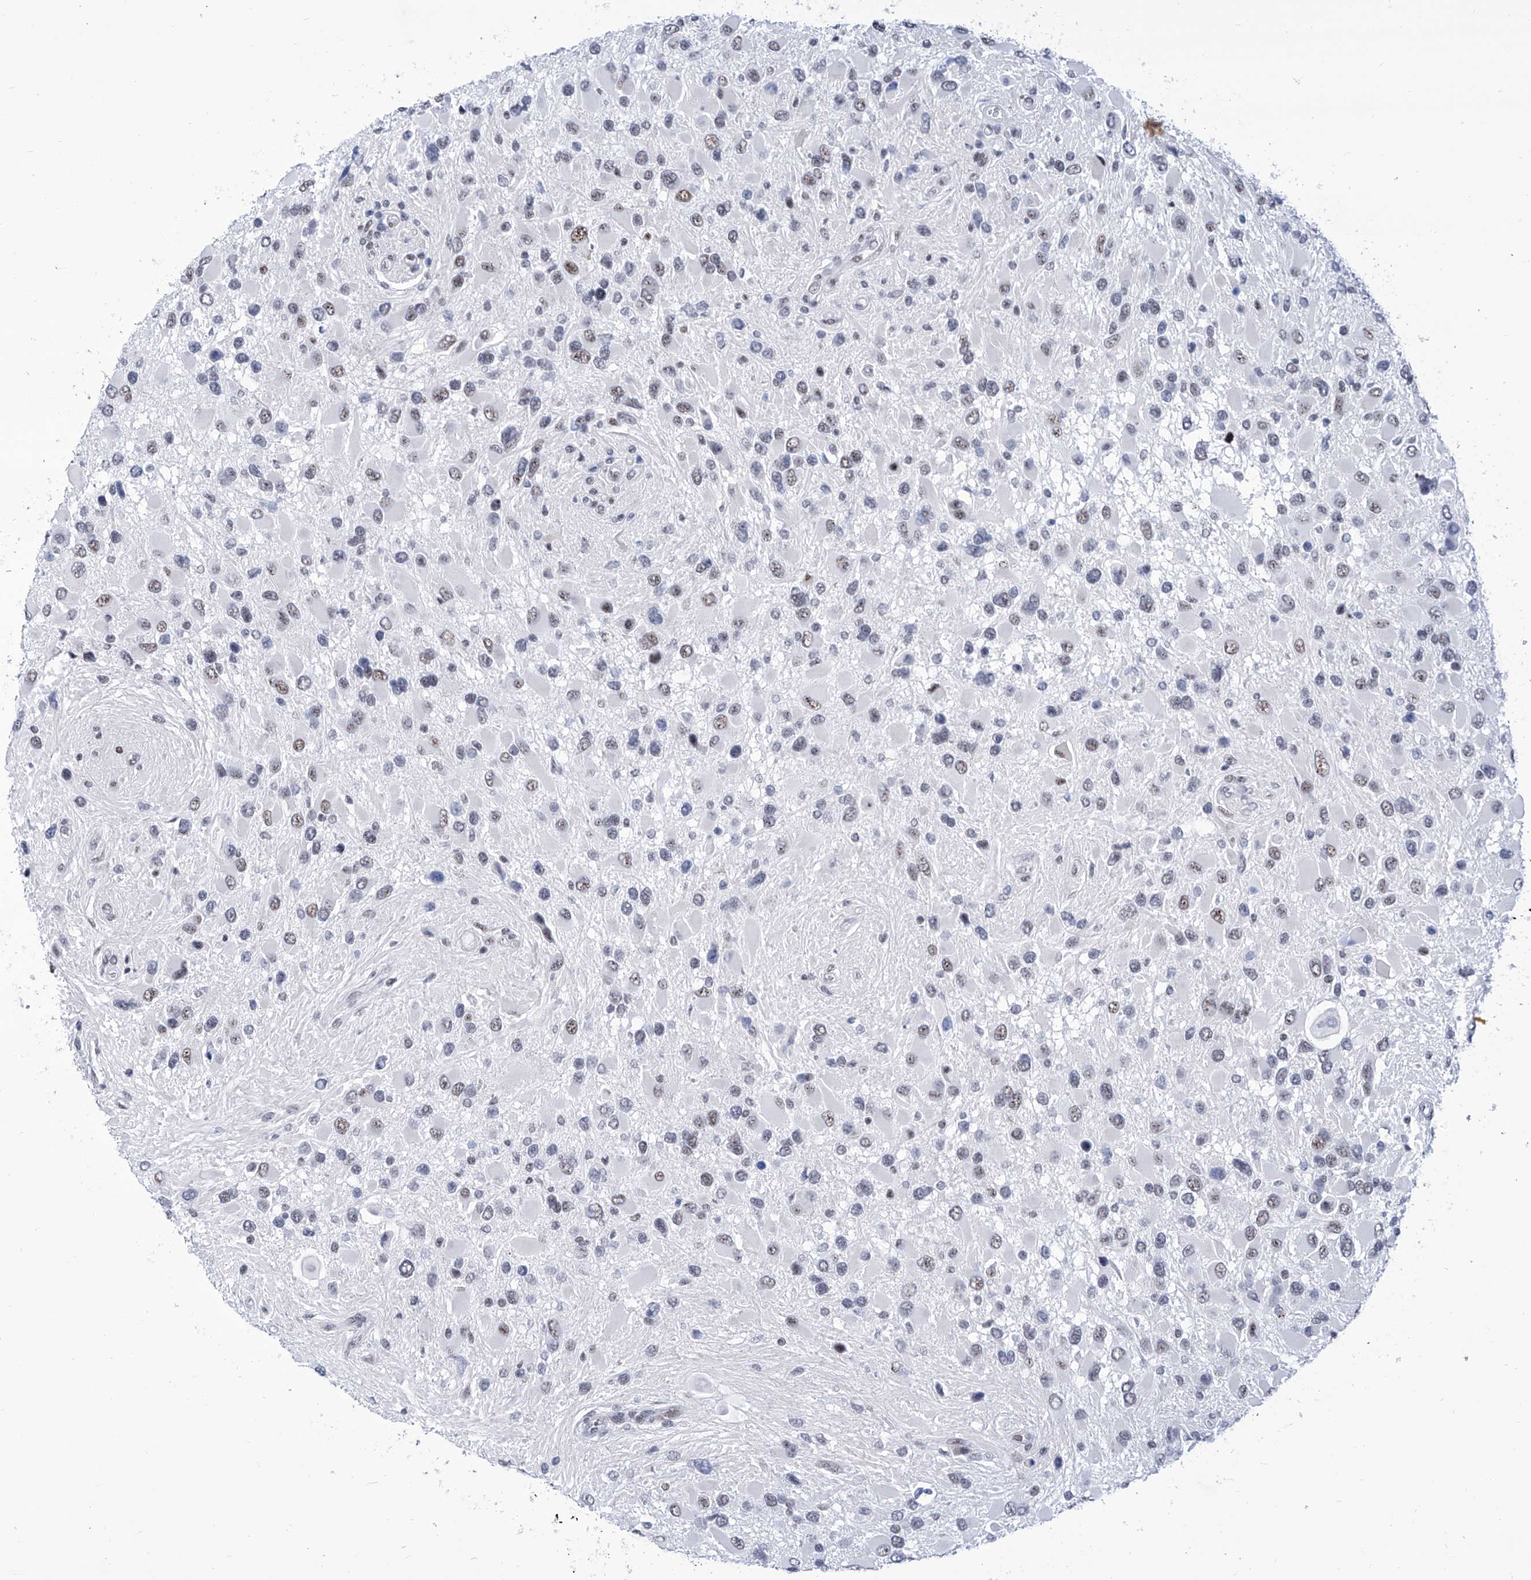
{"staining": {"intensity": "weak", "quantity": "25%-75%", "location": "nuclear"}, "tissue": "glioma", "cell_type": "Tumor cells", "image_type": "cancer", "snomed": [{"axis": "morphology", "description": "Glioma, malignant, High grade"}, {"axis": "topography", "description": "Brain"}], "caption": "IHC staining of glioma, which exhibits low levels of weak nuclear staining in approximately 25%-75% of tumor cells indicating weak nuclear protein staining. The staining was performed using DAB (3,3'-diaminobenzidine) (brown) for protein detection and nuclei were counterstained in hematoxylin (blue).", "gene": "SART1", "patient": {"sex": "male", "age": 53}}